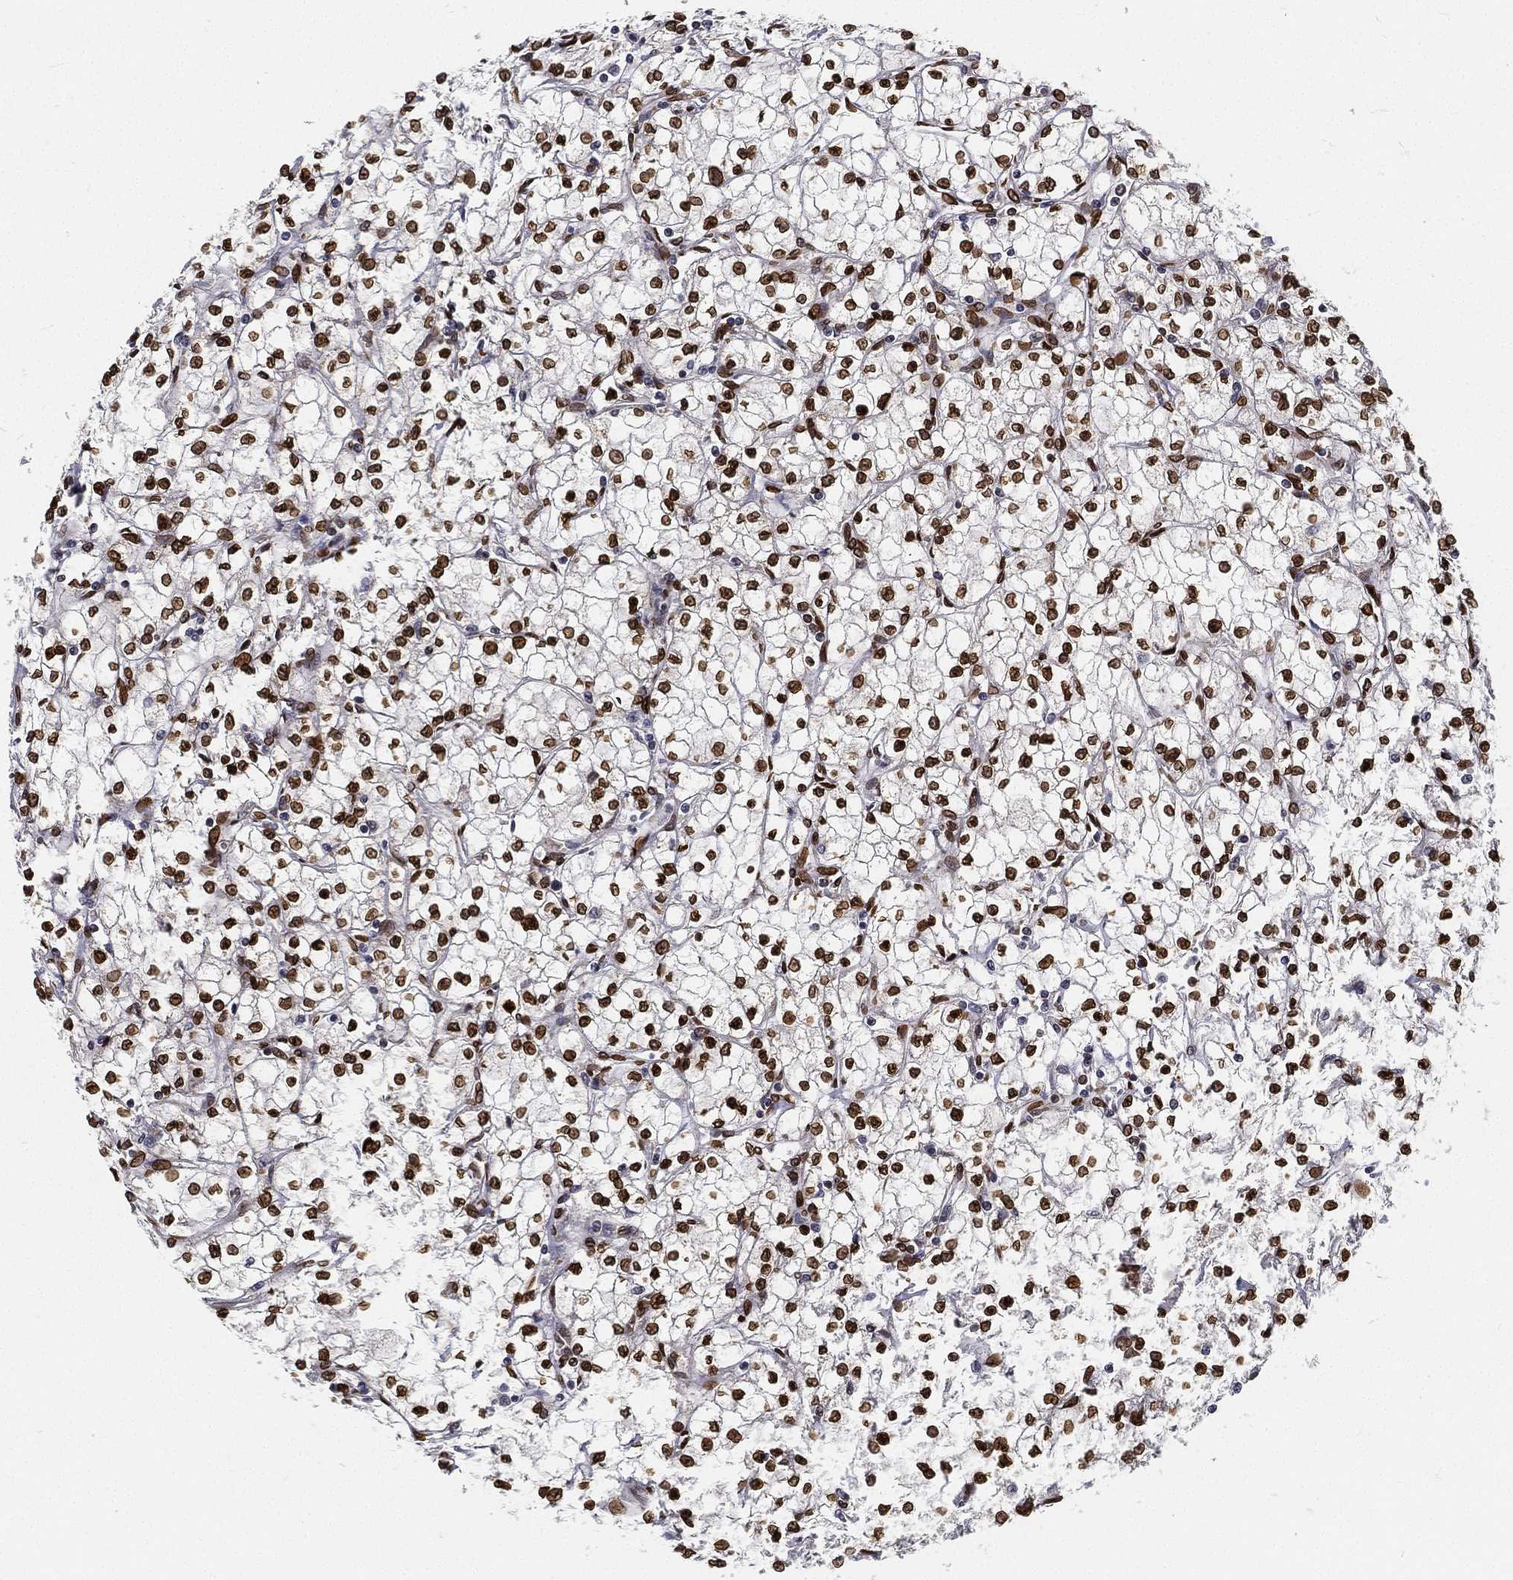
{"staining": {"intensity": "strong", "quantity": ">75%", "location": "nuclear"}, "tissue": "renal cancer", "cell_type": "Tumor cells", "image_type": "cancer", "snomed": [{"axis": "morphology", "description": "Adenocarcinoma, NOS"}, {"axis": "topography", "description": "Kidney"}], "caption": "IHC of renal cancer (adenocarcinoma) reveals high levels of strong nuclear positivity in about >75% of tumor cells. (DAB = brown stain, brightfield microscopy at high magnification).", "gene": "PALB2", "patient": {"sex": "male", "age": 67}}